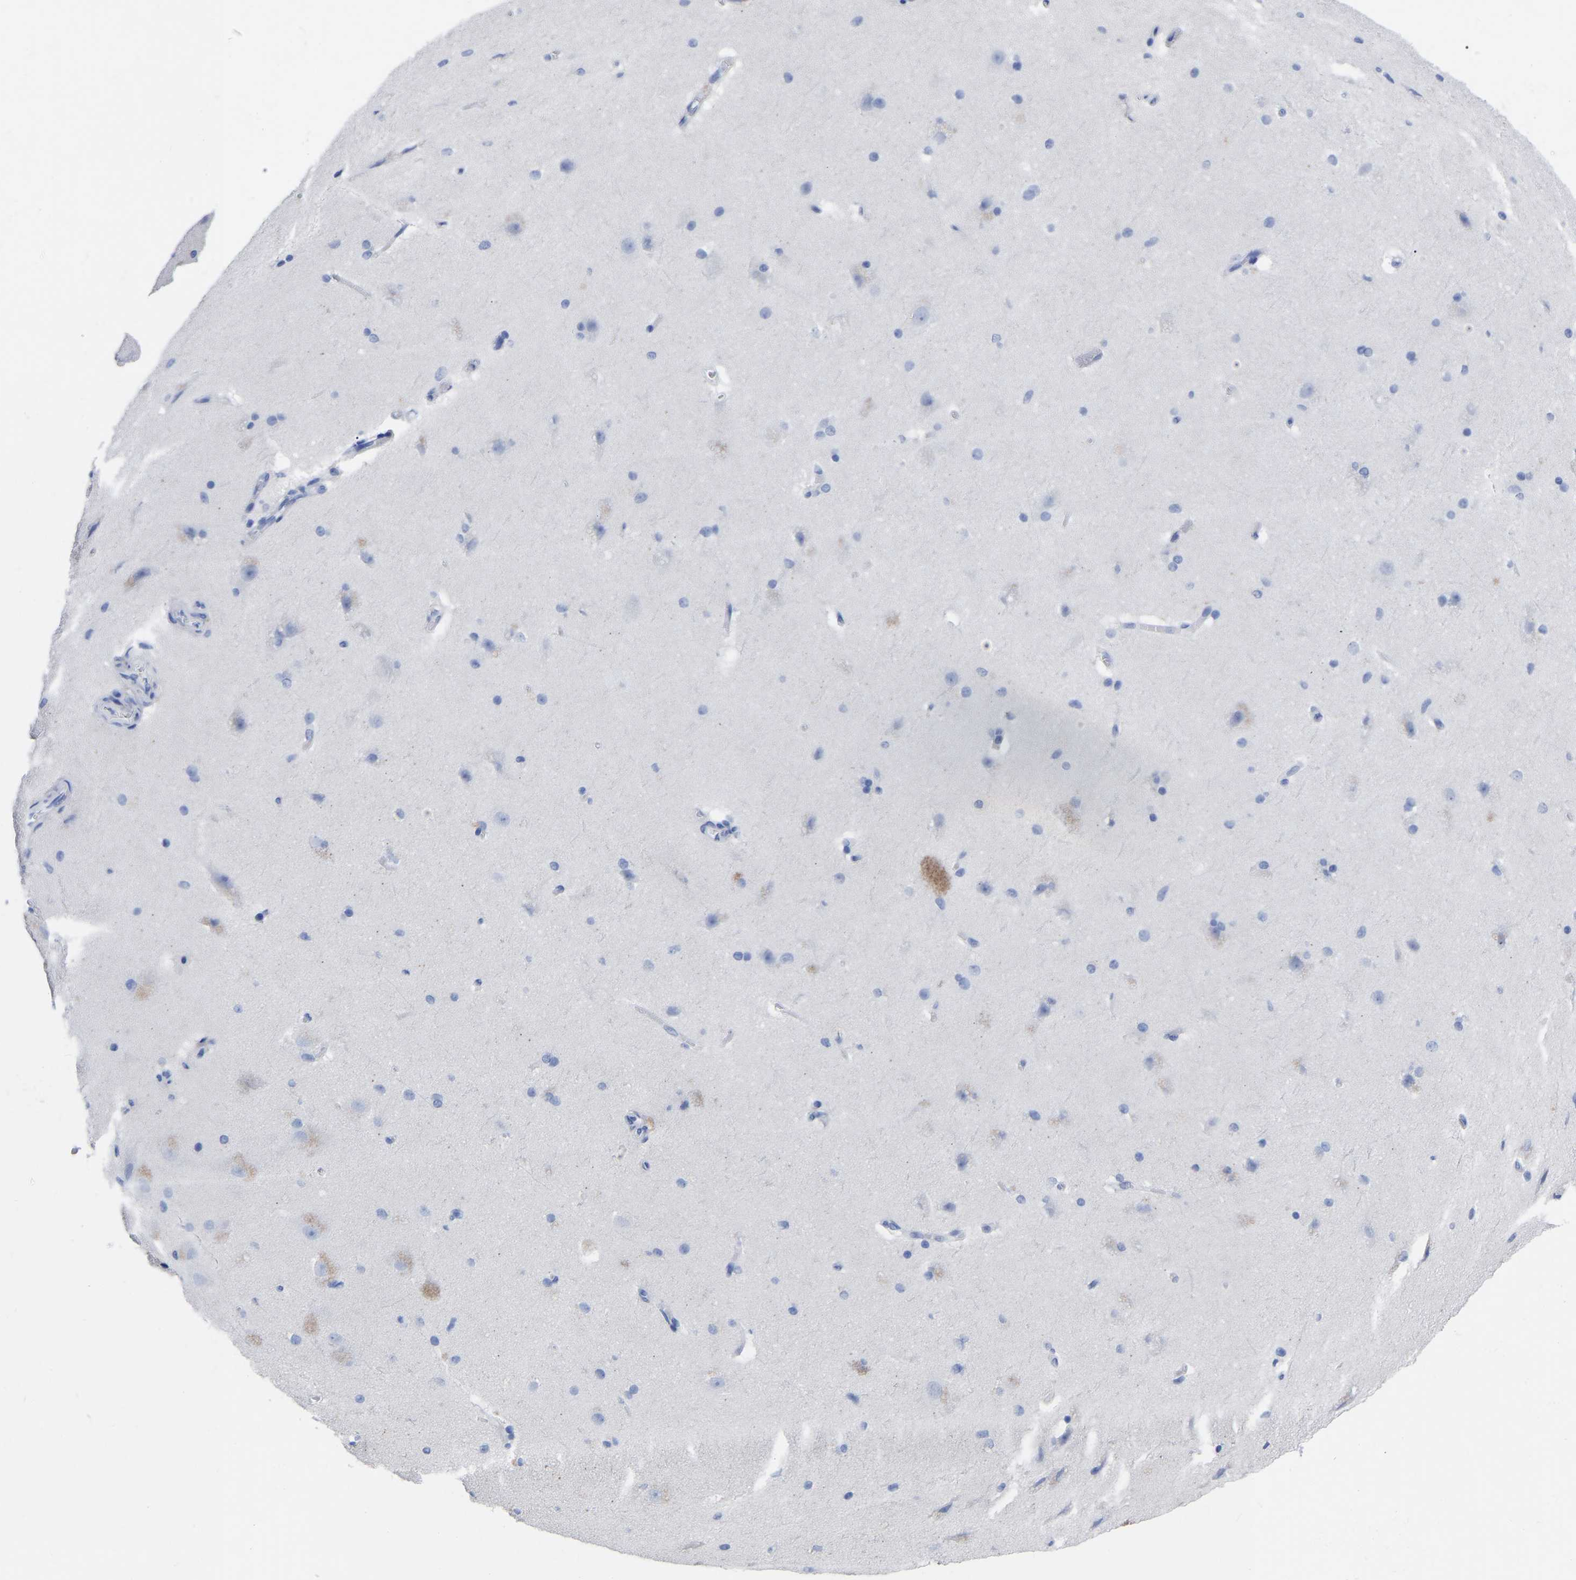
{"staining": {"intensity": "negative", "quantity": "none", "location": "none"}, "tissue": "cerebral cortex", "cell_type": "Endothelial cells", "image_type": "normal", "snomed": [{"axis": "morphology", "description": "Normal tissue, NOS"}, {"axis": "topography", "description": "Cerebral cortex"}, {"axis": "topography", "description": "Hippocampus"}], "caption": "Immunohistochemical staining of benign cerebral cortex displays no significant expression in endothelial cells. (Stains: DAB immunohistochemistry with hematoxylin counter stain, Microscopy: brightfield microscopy at high magnification).", "gene": "ANXA13", "patient": {"sex": "female", "age": 19}}